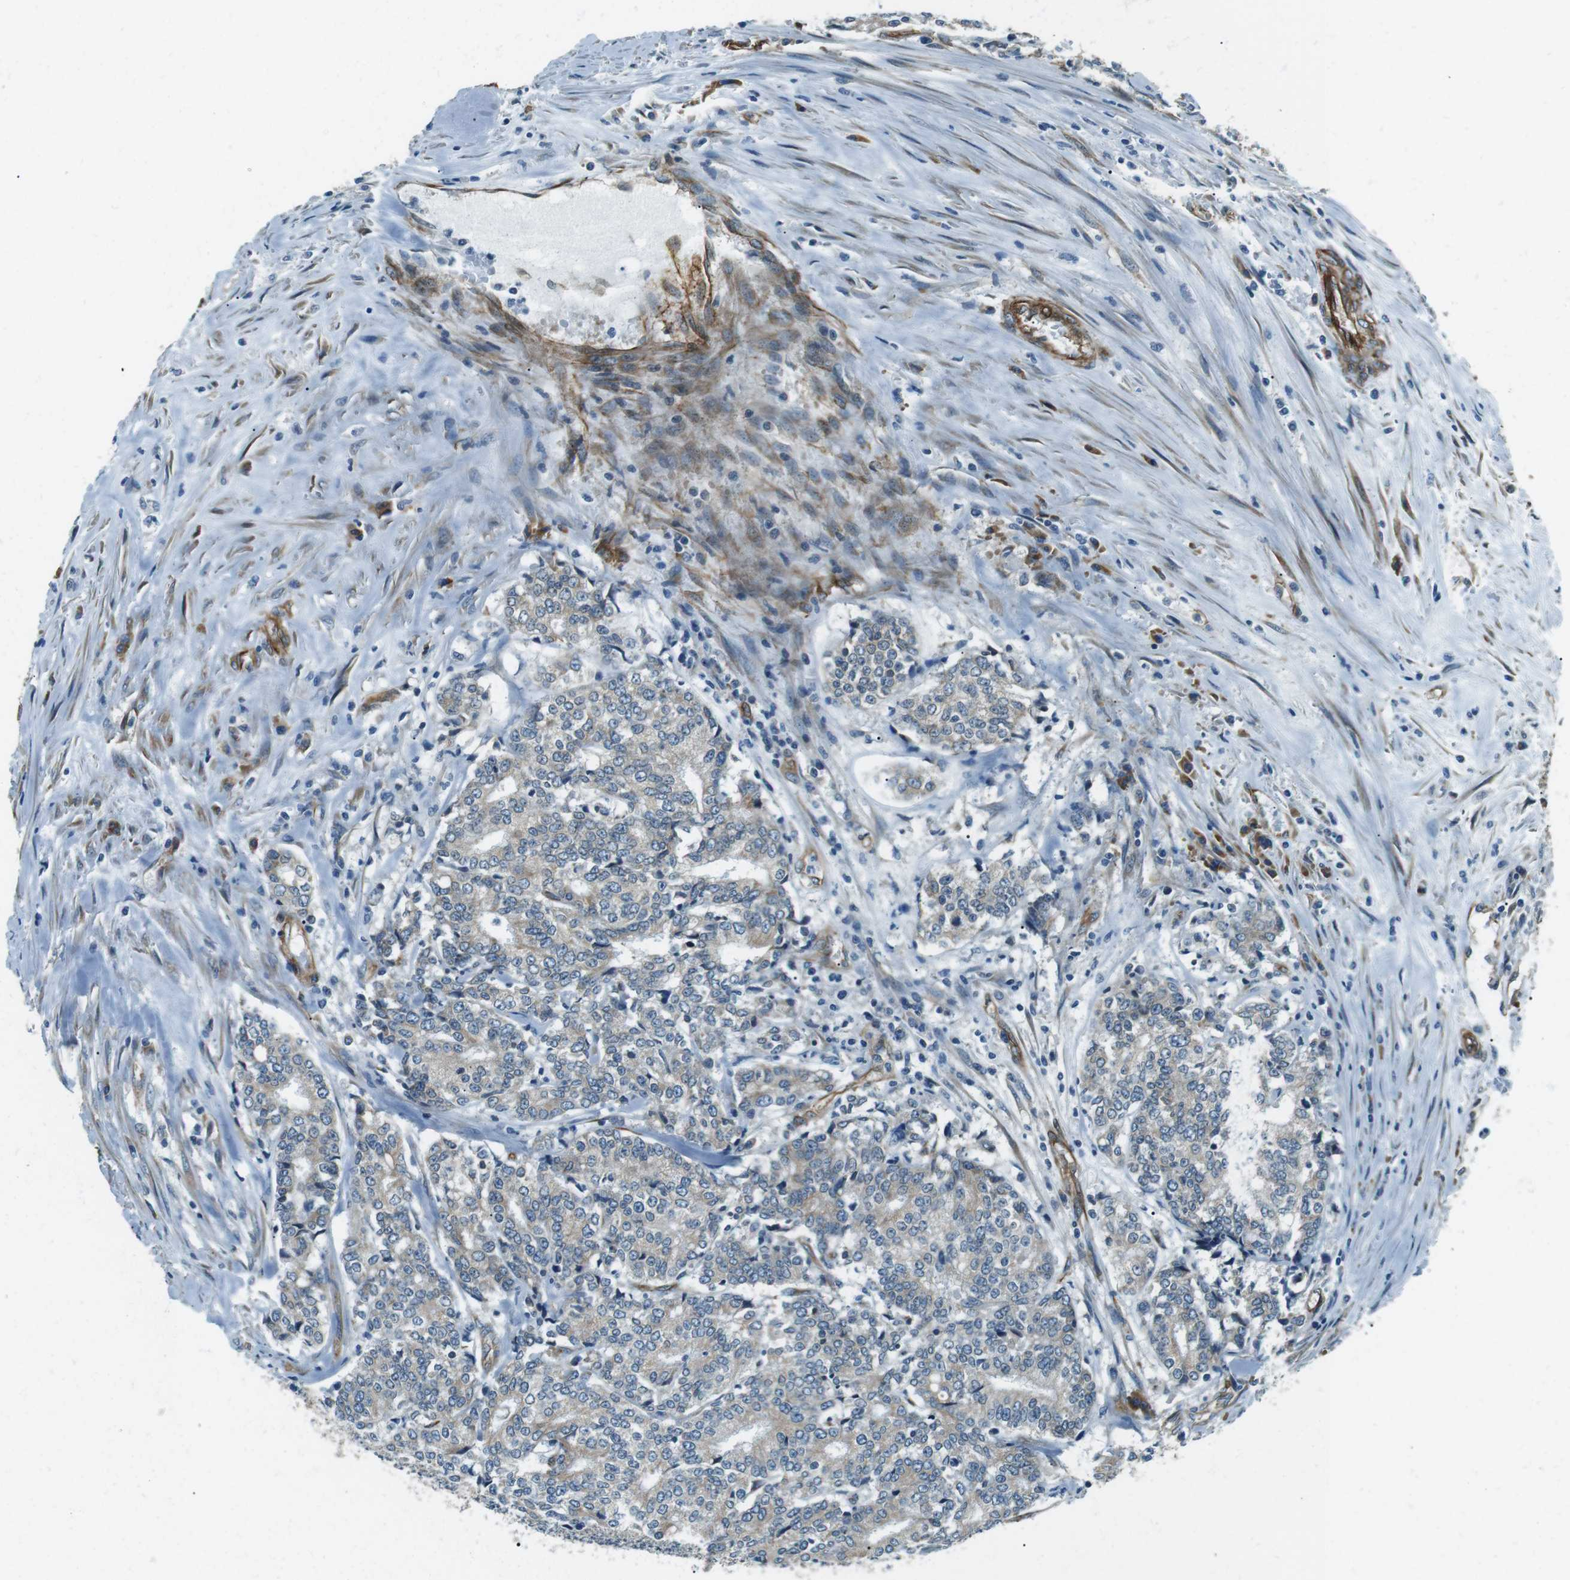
{"staining": {"intensity": "weak", "quantity": "<25%", "location": "cytoplasmic/membranous"}, "tissue": "prostate cancer", "cell_type": "Tumor cells", "image_type": "cancer", "snomed": [{"axis": "morphology", "description": "Normal tissue, NOS"}, {"axis": "morphology", "description": "Adenocarcinoma, High grade"}, {"axis": "topography", "description": "Prostate"}, {"axis": "topography", "description": "Seminal veicle"}], "caption": "Immunohistochemistry (IHC) of human prostate adenocarcinoma (high-grade) exhibits no staining in tumor cells.", "gene": "ODR4", "patient": {"sex": "male", "age": 55}}